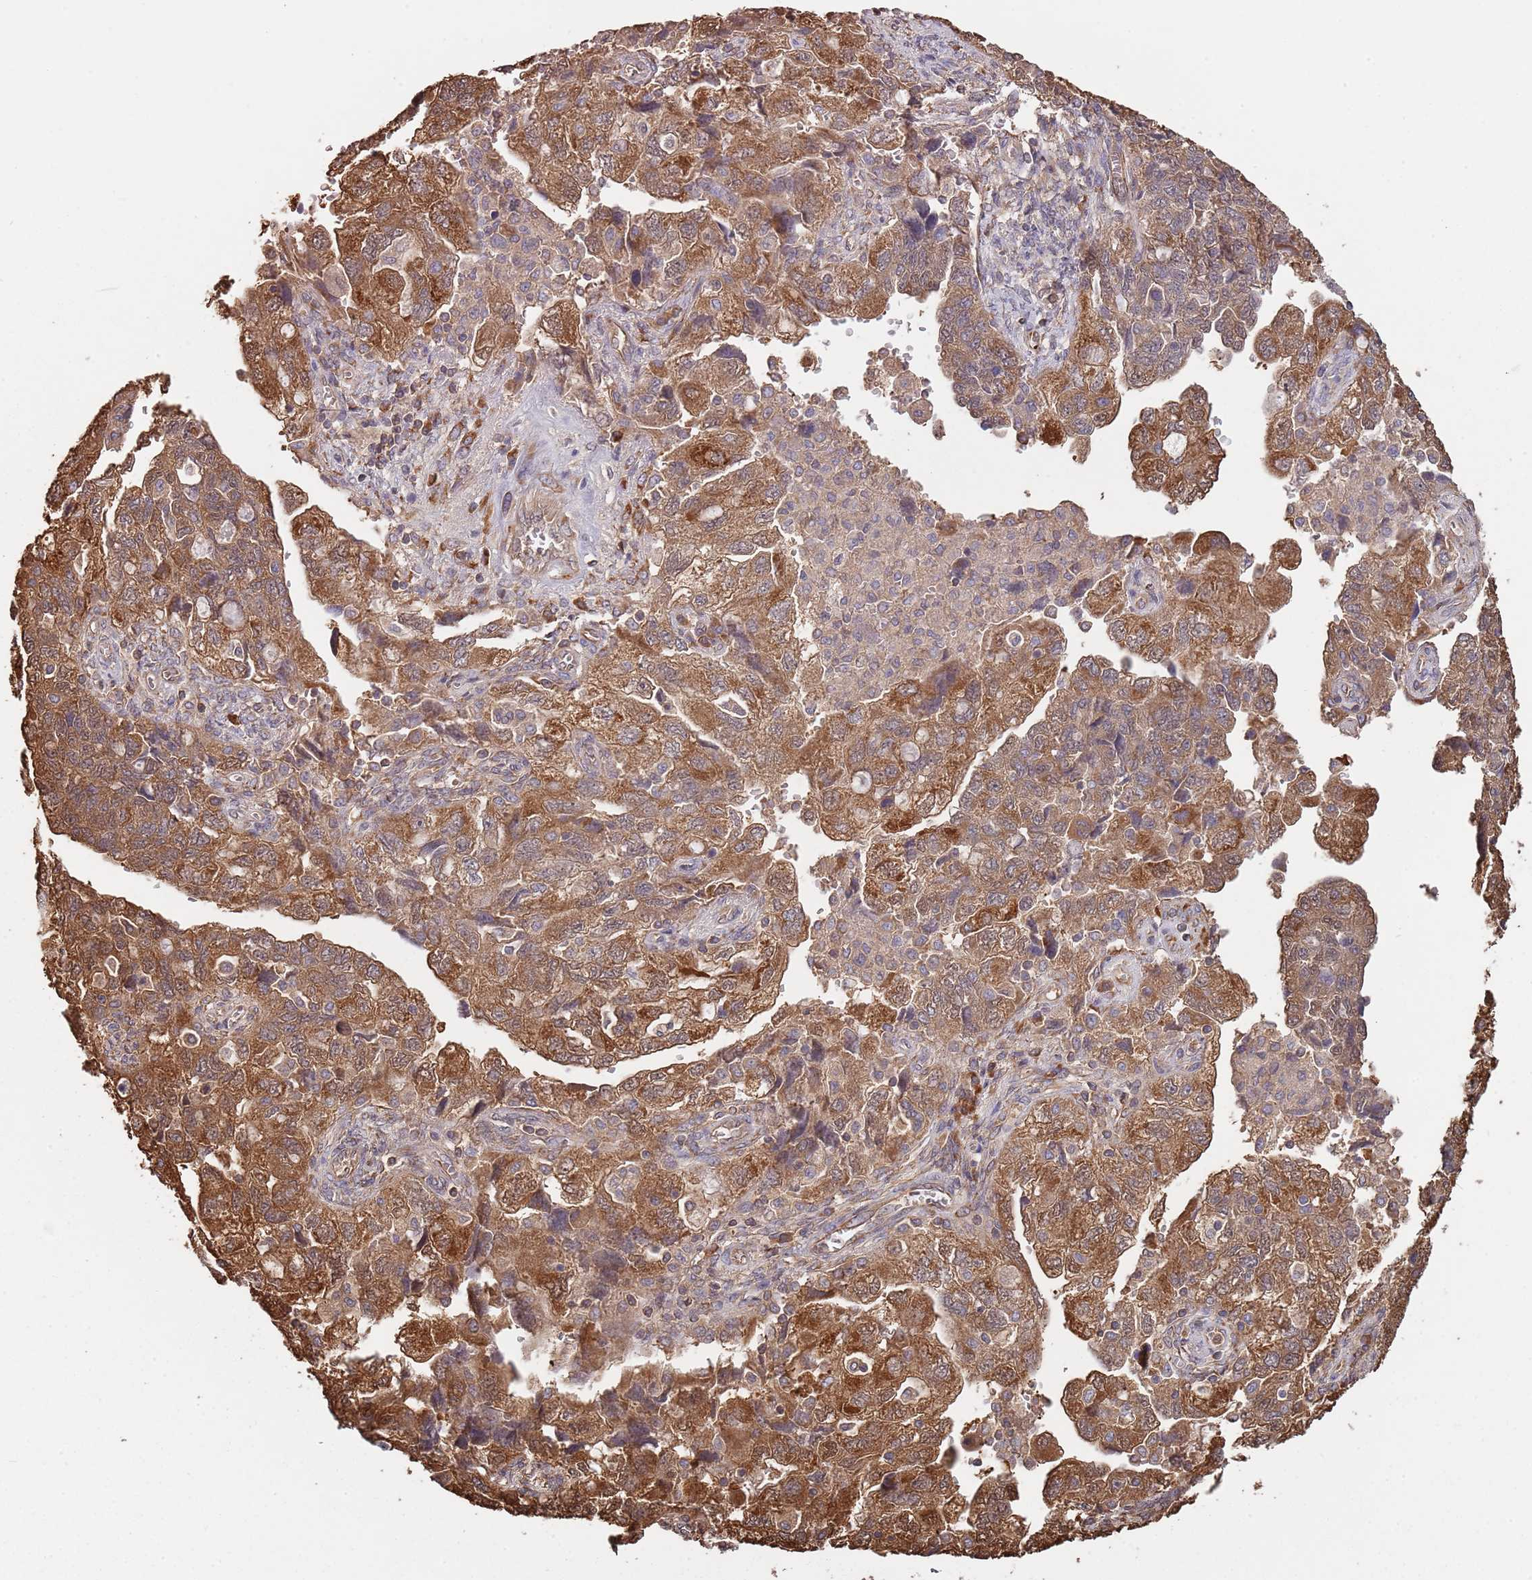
{"staining": {"intensity": "strong", "quantity": ">75%", "location": "cytoplasmic/membranous"}, "tissue": "ovarian cancer", "cell_type": "Tumor cells", "image_type": "cancer", "snomed": [{"axis": "morphology", "description": "Carcinoma, NOS"}, {"axis": "morphology", "description": "Cystadenocarcinoma, serous, NOS"}, {"axis": "topography", "description": "Ovary"}], "caption": "A photomicrograph showing strong cytoplasmic/membranous expression in approximately >75% of tumor cells in ovarian cancer, as visualized by brown immunohistochemical staining.", "gene": "COG4", "patient": {"sex": "female", "age": 69}}